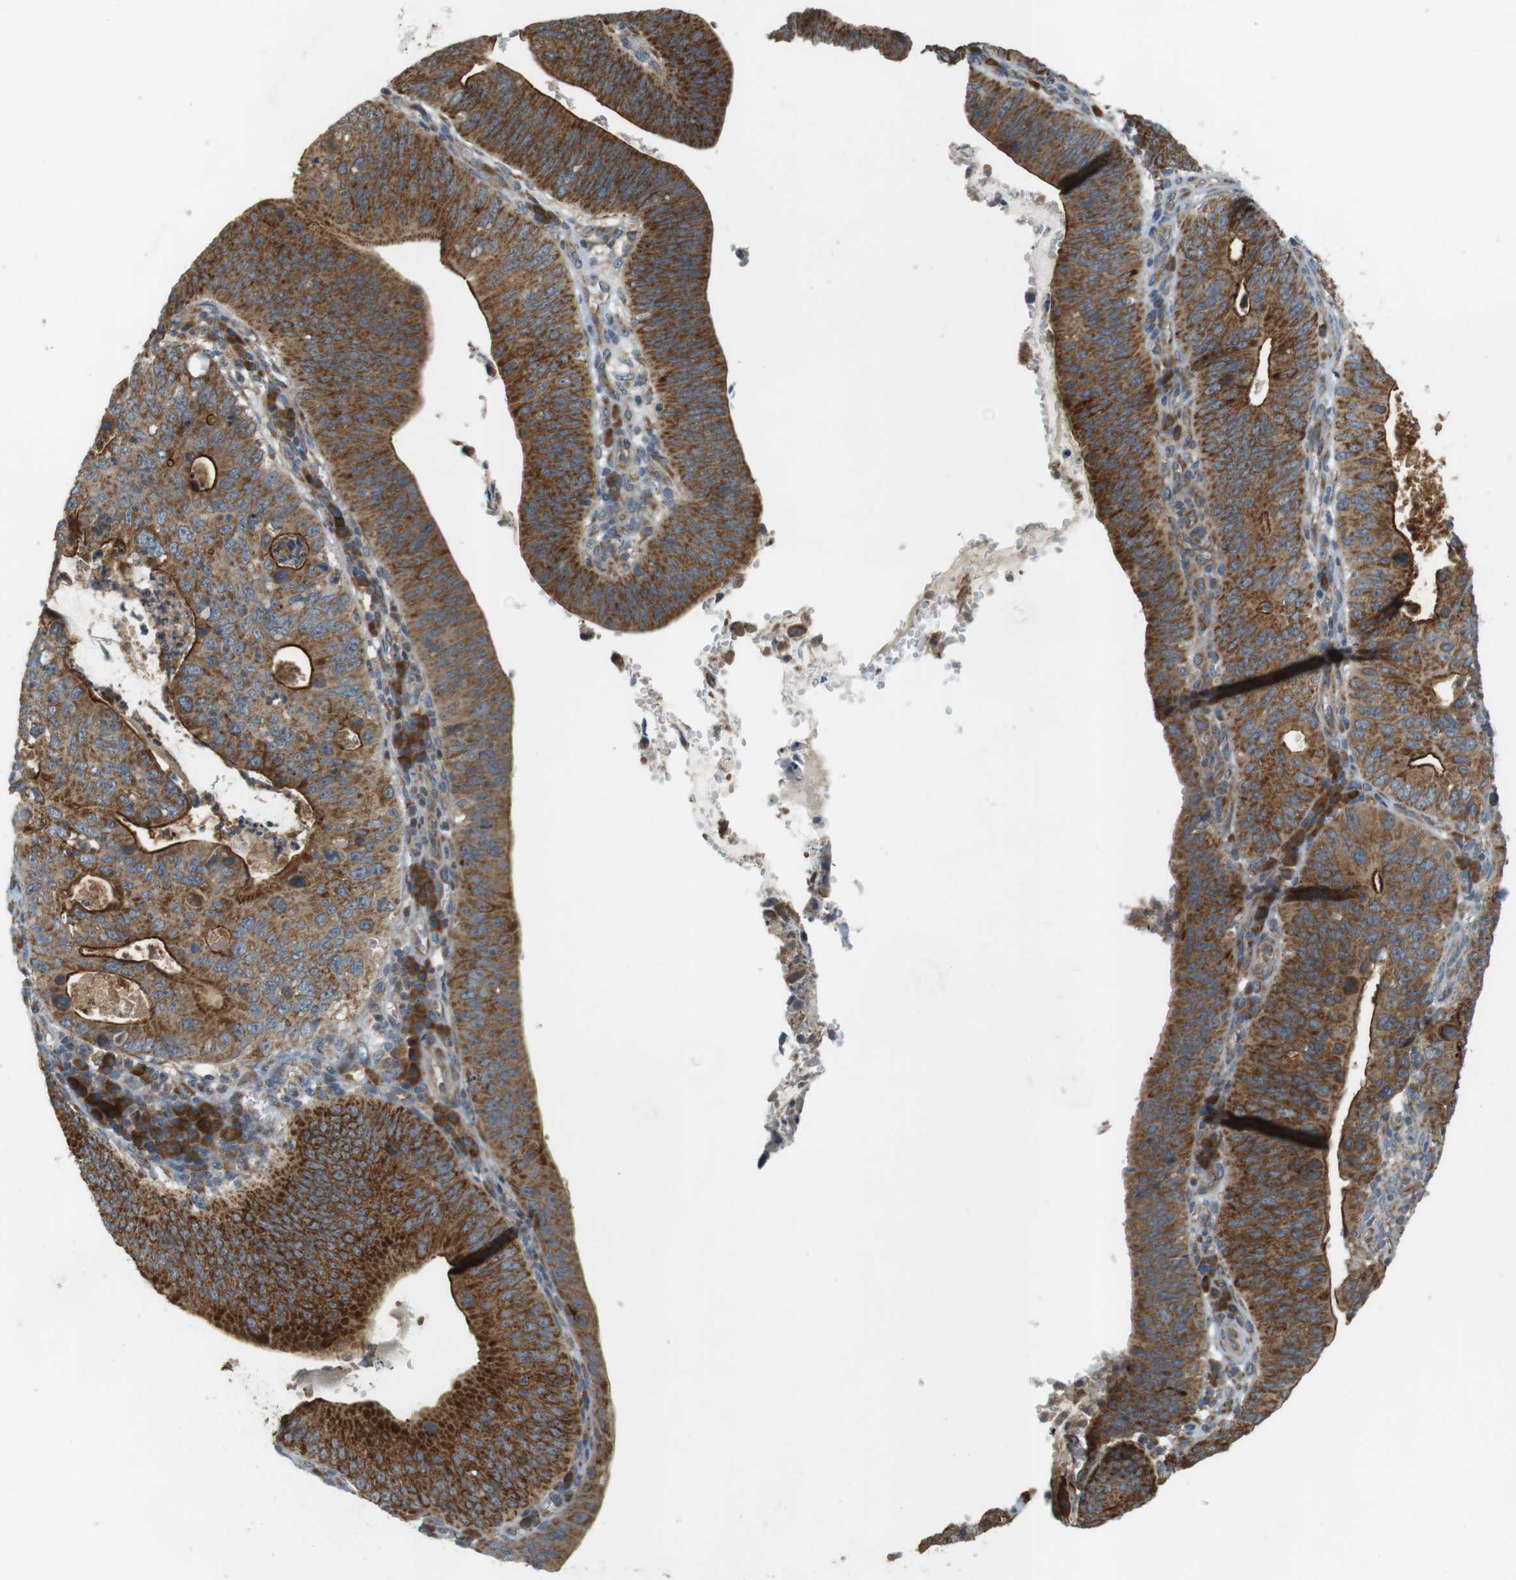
{"staining": {"intensity": "strong", "quantity": "25%-75%", "location": "cytoplasmic/membranous"}, "tissue": "stomach cancer", "cell_type": "Tumor cells", "image_type": "cancer", "snomed": [{"axis": "morphology", "description": "Adenocarcinoma, NOS"}, {"axis": "topography", "description": "Stomach"}, {"axis": "topography", "description": "Gastric cardia"}], "caption": "Tumor cells display high levels of strong cytoplasmic/membranous positivity in approximately 25%-75% of cells in stomach cancer (adenocarcinoma).", "gene": "SLC41A1", "patient": {"sex": "male", "age": 59}}